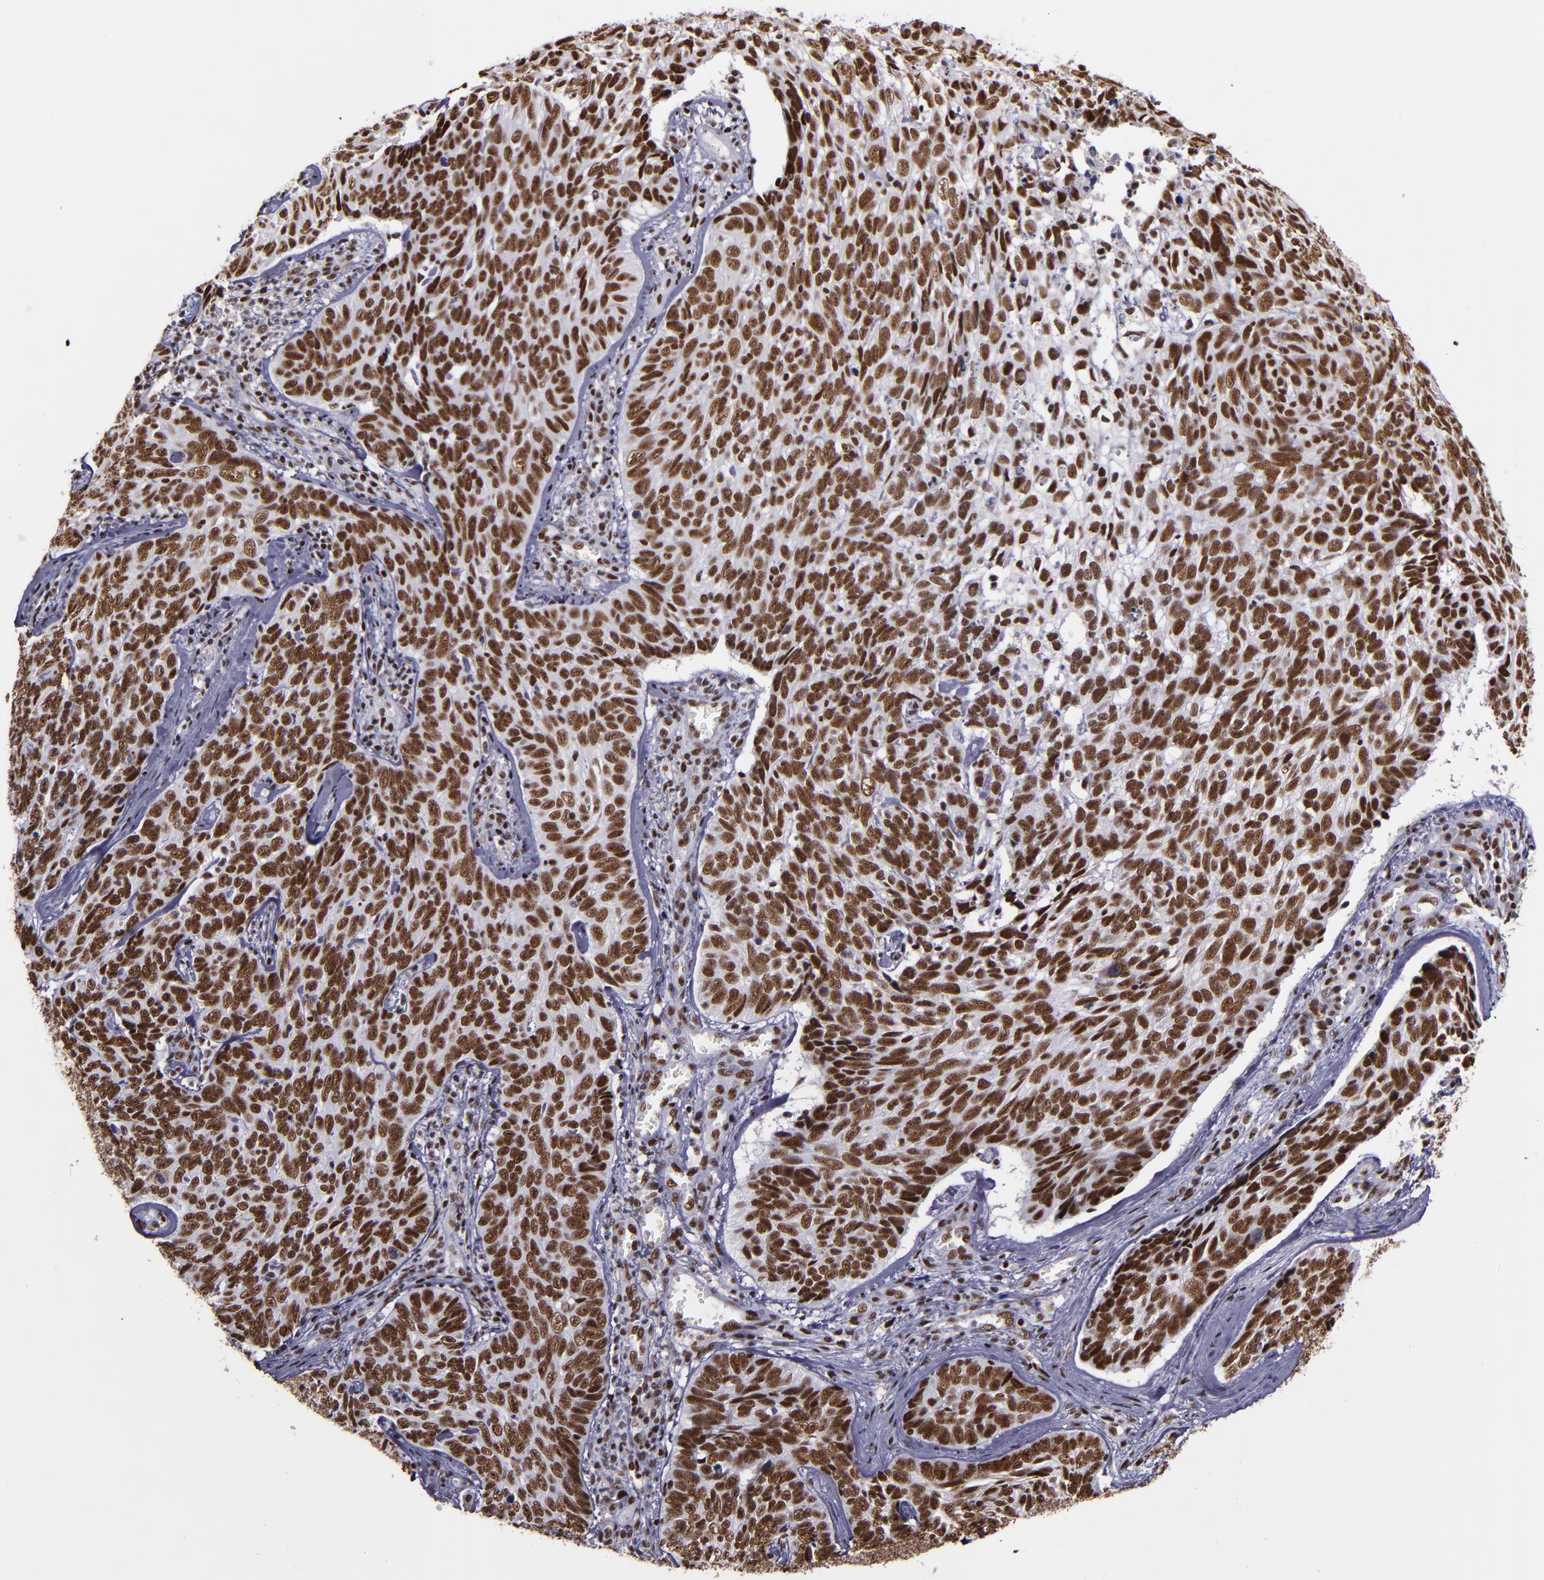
{"staining": {"intensity": "strong", "quantity": ">75%", "location": "nuclear"}, "tissue": "skin cancer", "cell_type": "Tumor cells", "image_type": "cancer", "snomed": [{"axis": "morphology", "description": "Basal cell carcinoma"}, {"axis": "topography", "description": "Skin"}], "caption": "A brown stain labels strong nuclear positivity of a protein in skin cancer (basal cell carcinoma) tumor cells. (DAB (3,3'-diaminobenzidine) IHC, brown staining for protein, blue staining for nuclei).", "gene": "PPP4R3A", "patient": {"sex": "male", "age": 72}}